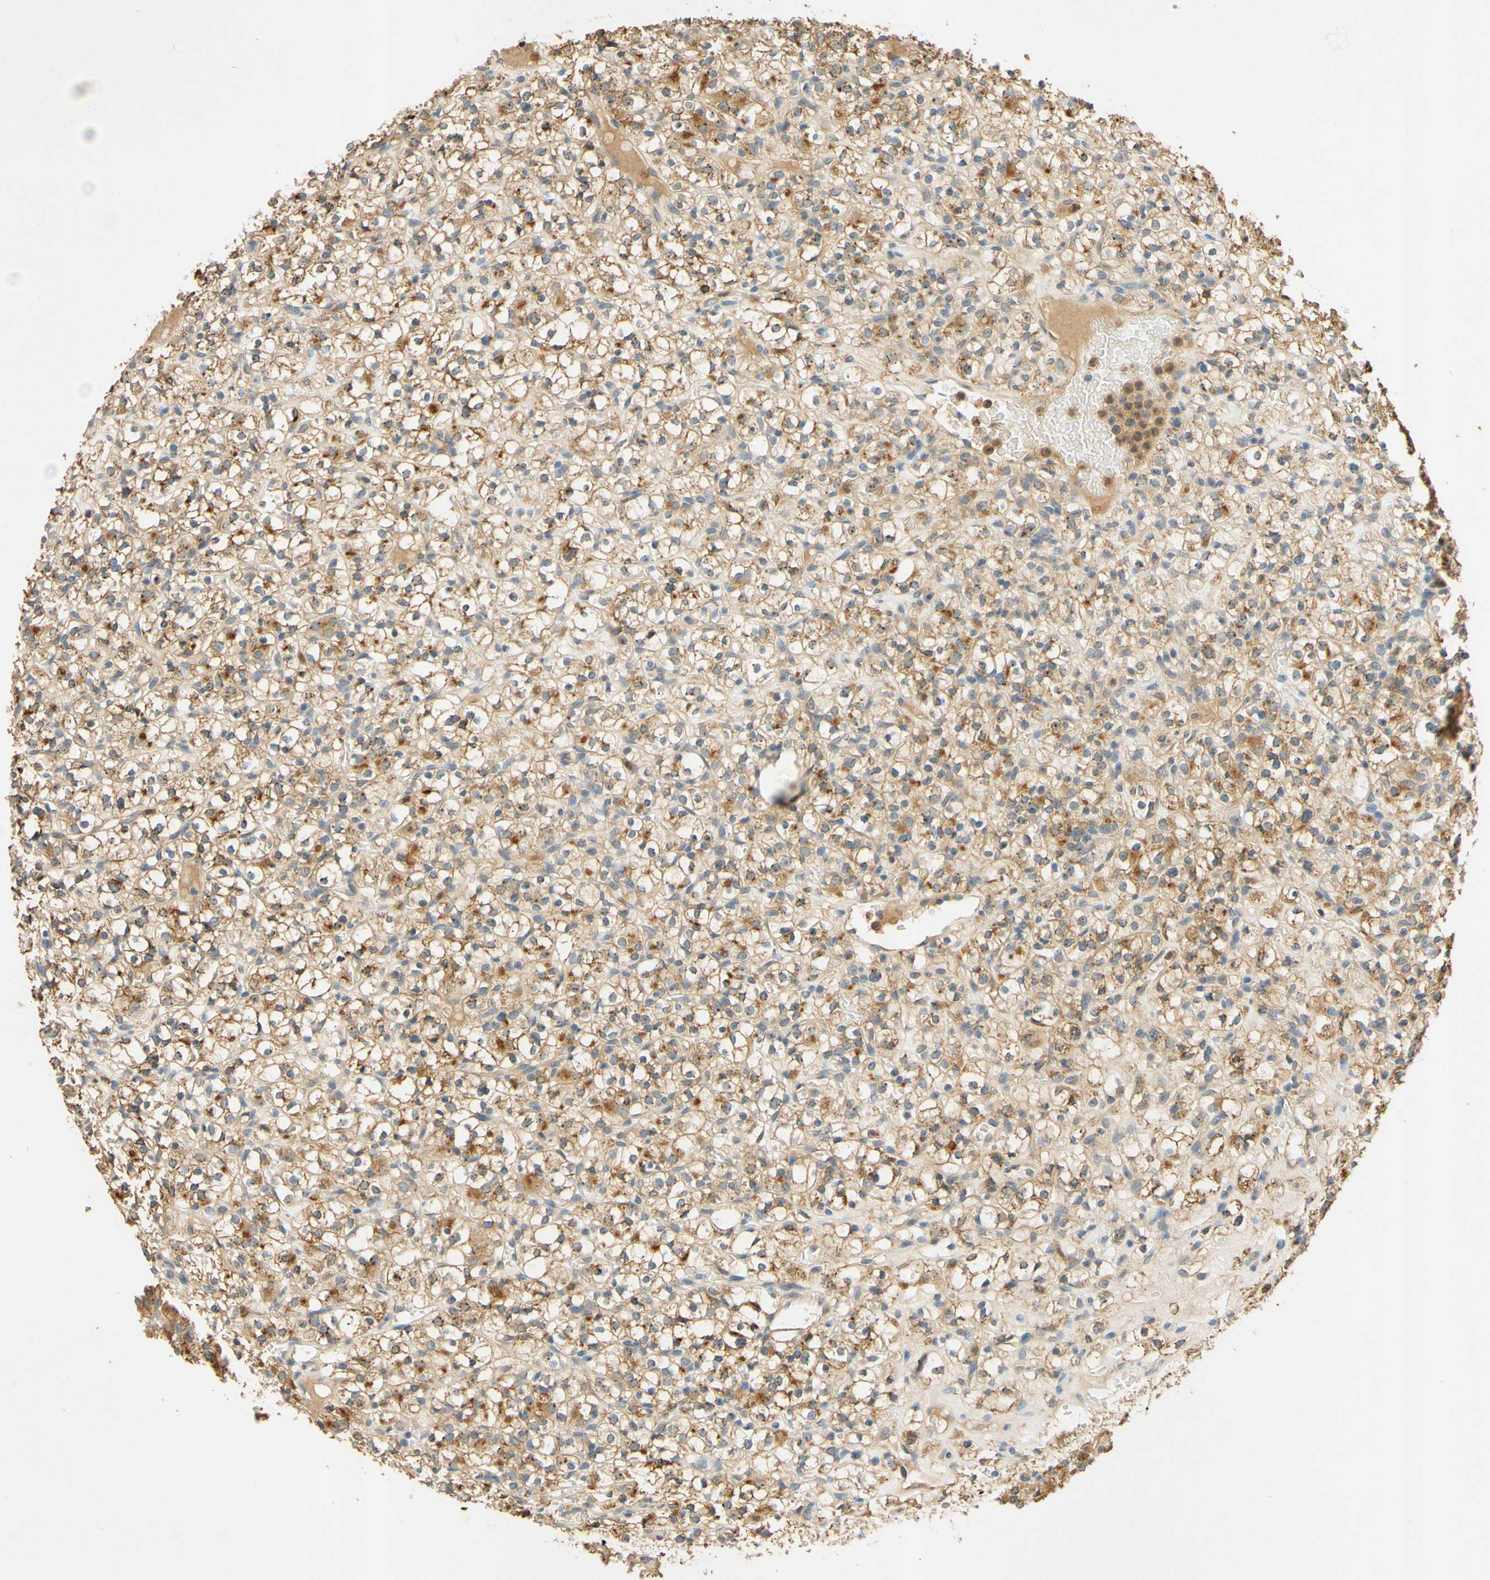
{"staining": {"intensity": "moderate", "quantity": ">75%", "location": "cytoplasmic/membranous"}, "tissue": "renal cancer", "cell_type": "Tumor cells", "image_type": "cancer", "snomed": [{"axis": "morphology", "description": "Normal tissue, NOS"}, {"axis": "morphology", "description": "Adenocarcinoma, NOS"}, {"axis": "topography", "description": "Kidney"}], "caption": "Protein analysis of renal cancer tissue shows moderate cytoplasmic/membranous expression in approximately >75% of tumor cells.", "gene": "ENTREP2", "patient": {"sex": "female", "age": 72}}